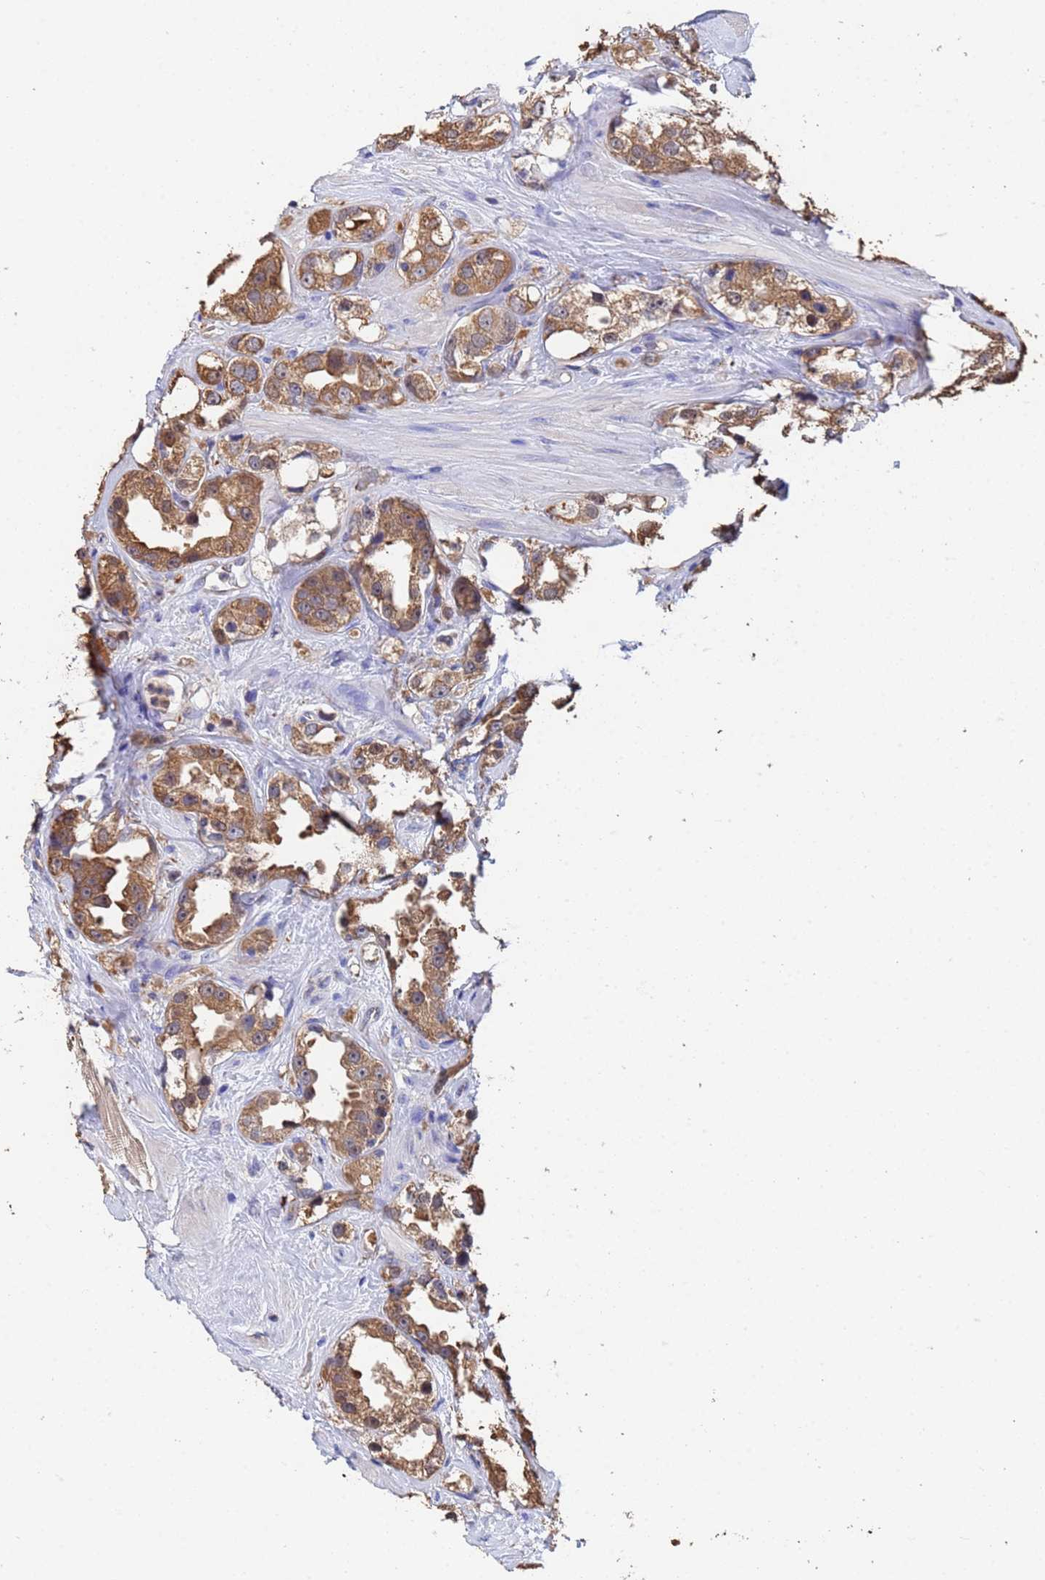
{"staining": {"intensity": "moderate", "quantity": ">75%", "location": "cytoplasmic/membranous"}, "tissue": "prostate cancer", "cell_type": "Tumor cells", "image_type": "cancer", "snomed": [{"axis": "morphology", "description": "Adenocarcinoma, NOS"}, {"axis": "topography", "description": "Prostate"}], "caption": "Tumor cells show moderate cytoplasmic/membranous staining in about >75% of cells in prostate cancer.", "gene": "FAM25A", "patient": {"sex": "male", "age": 79}}